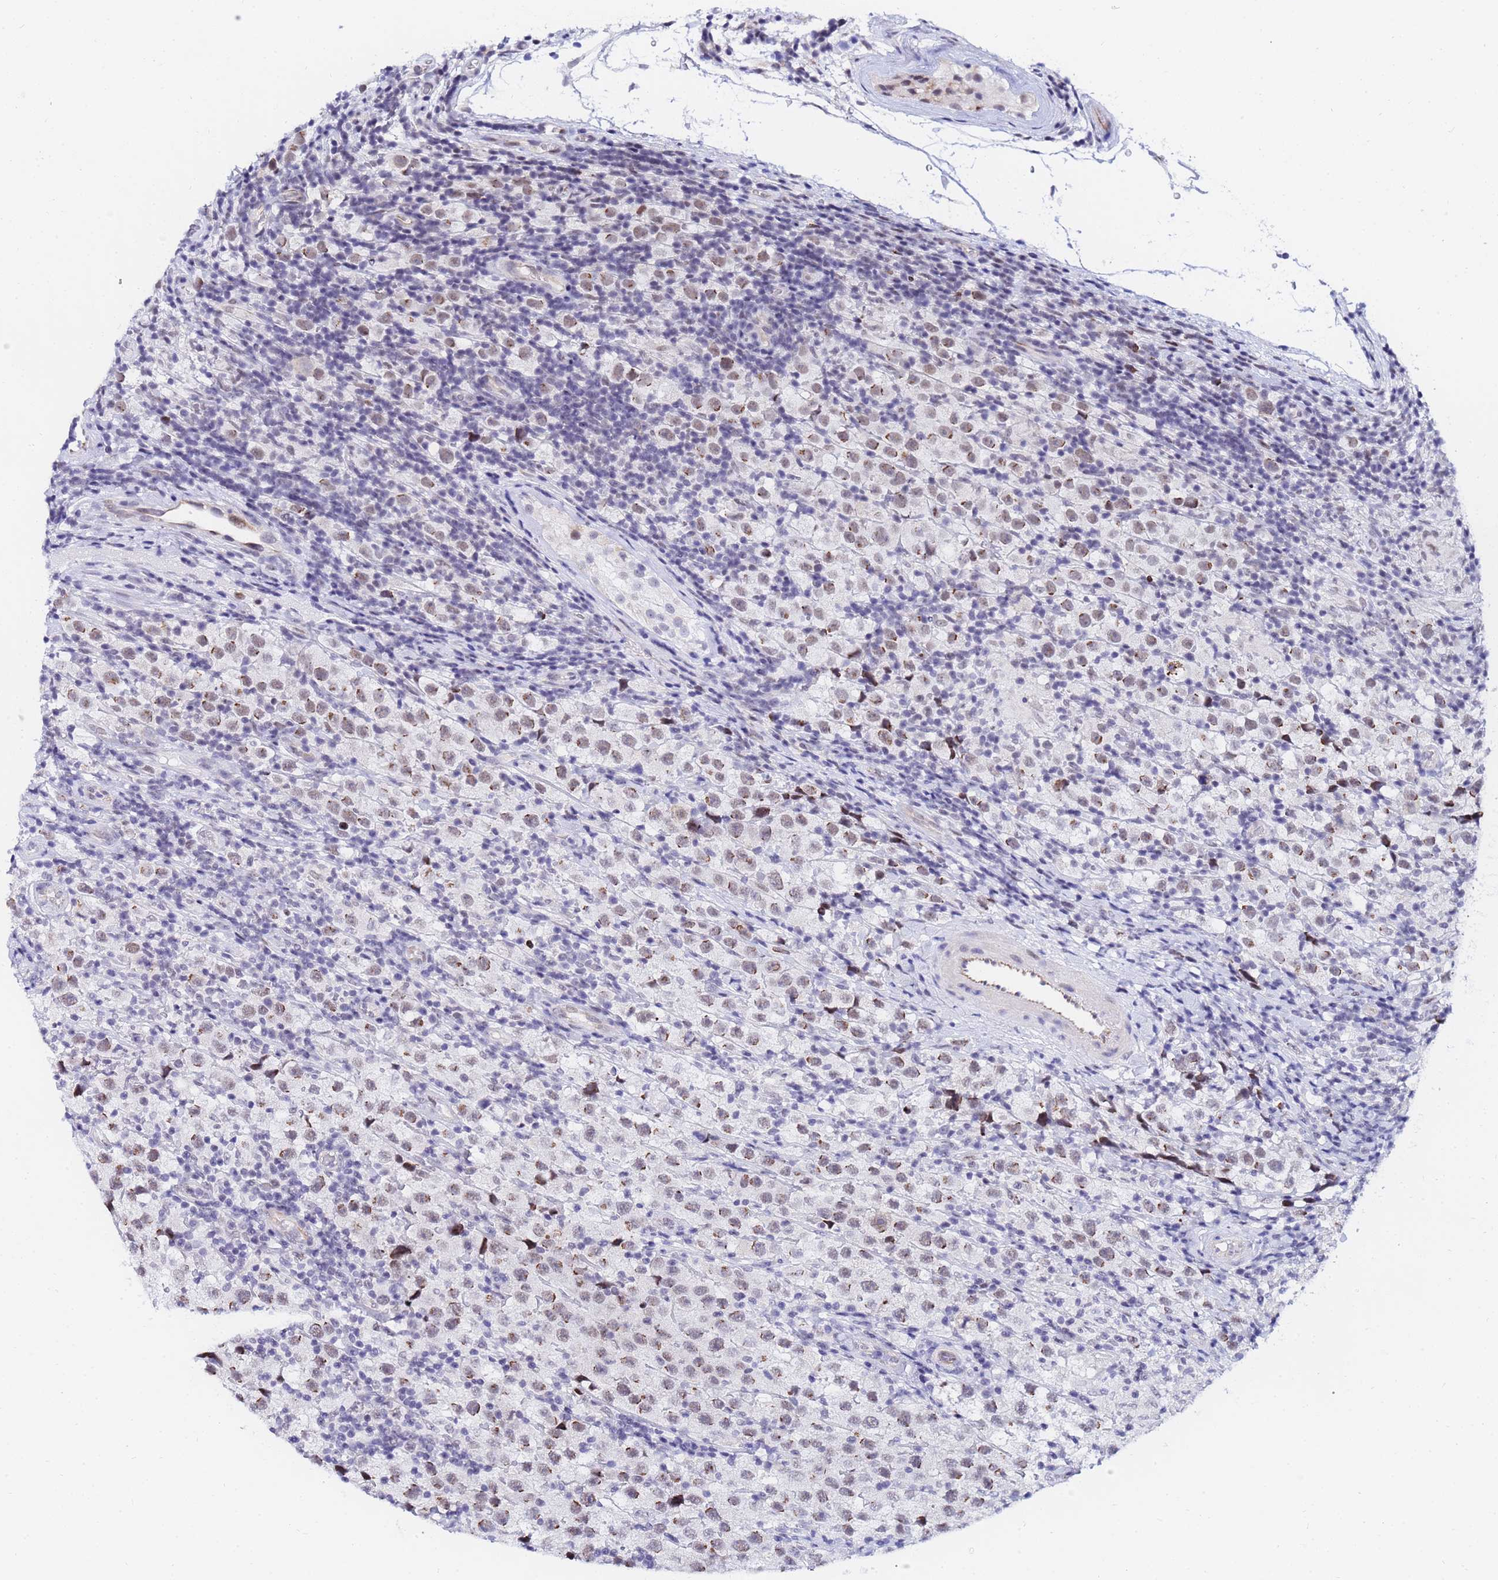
{"staining": {"intensity": "weak", "quantity": ">75%", "location": "cytoplasmic/membranous"}, "tissue": "testis cancer", "cell_type": "Tumor cells", "image_type": "cancer", "snomed": [{"axis": "morphology", "description": "Seminoma, NOS"}, {"axis": "morphology", "description": "Carcinoma, Embryonal, NOS"}, {"axis": "topography", "description": "Testis"}], "caption": "This histopathology image displays IHC staining of human testis seminoma, with low weak cytoplasmic/membranous positivity in approximately >75% of tumor cells.", "gene": "CKMT1A", "patient": {"sex": "male", "age": 41}}